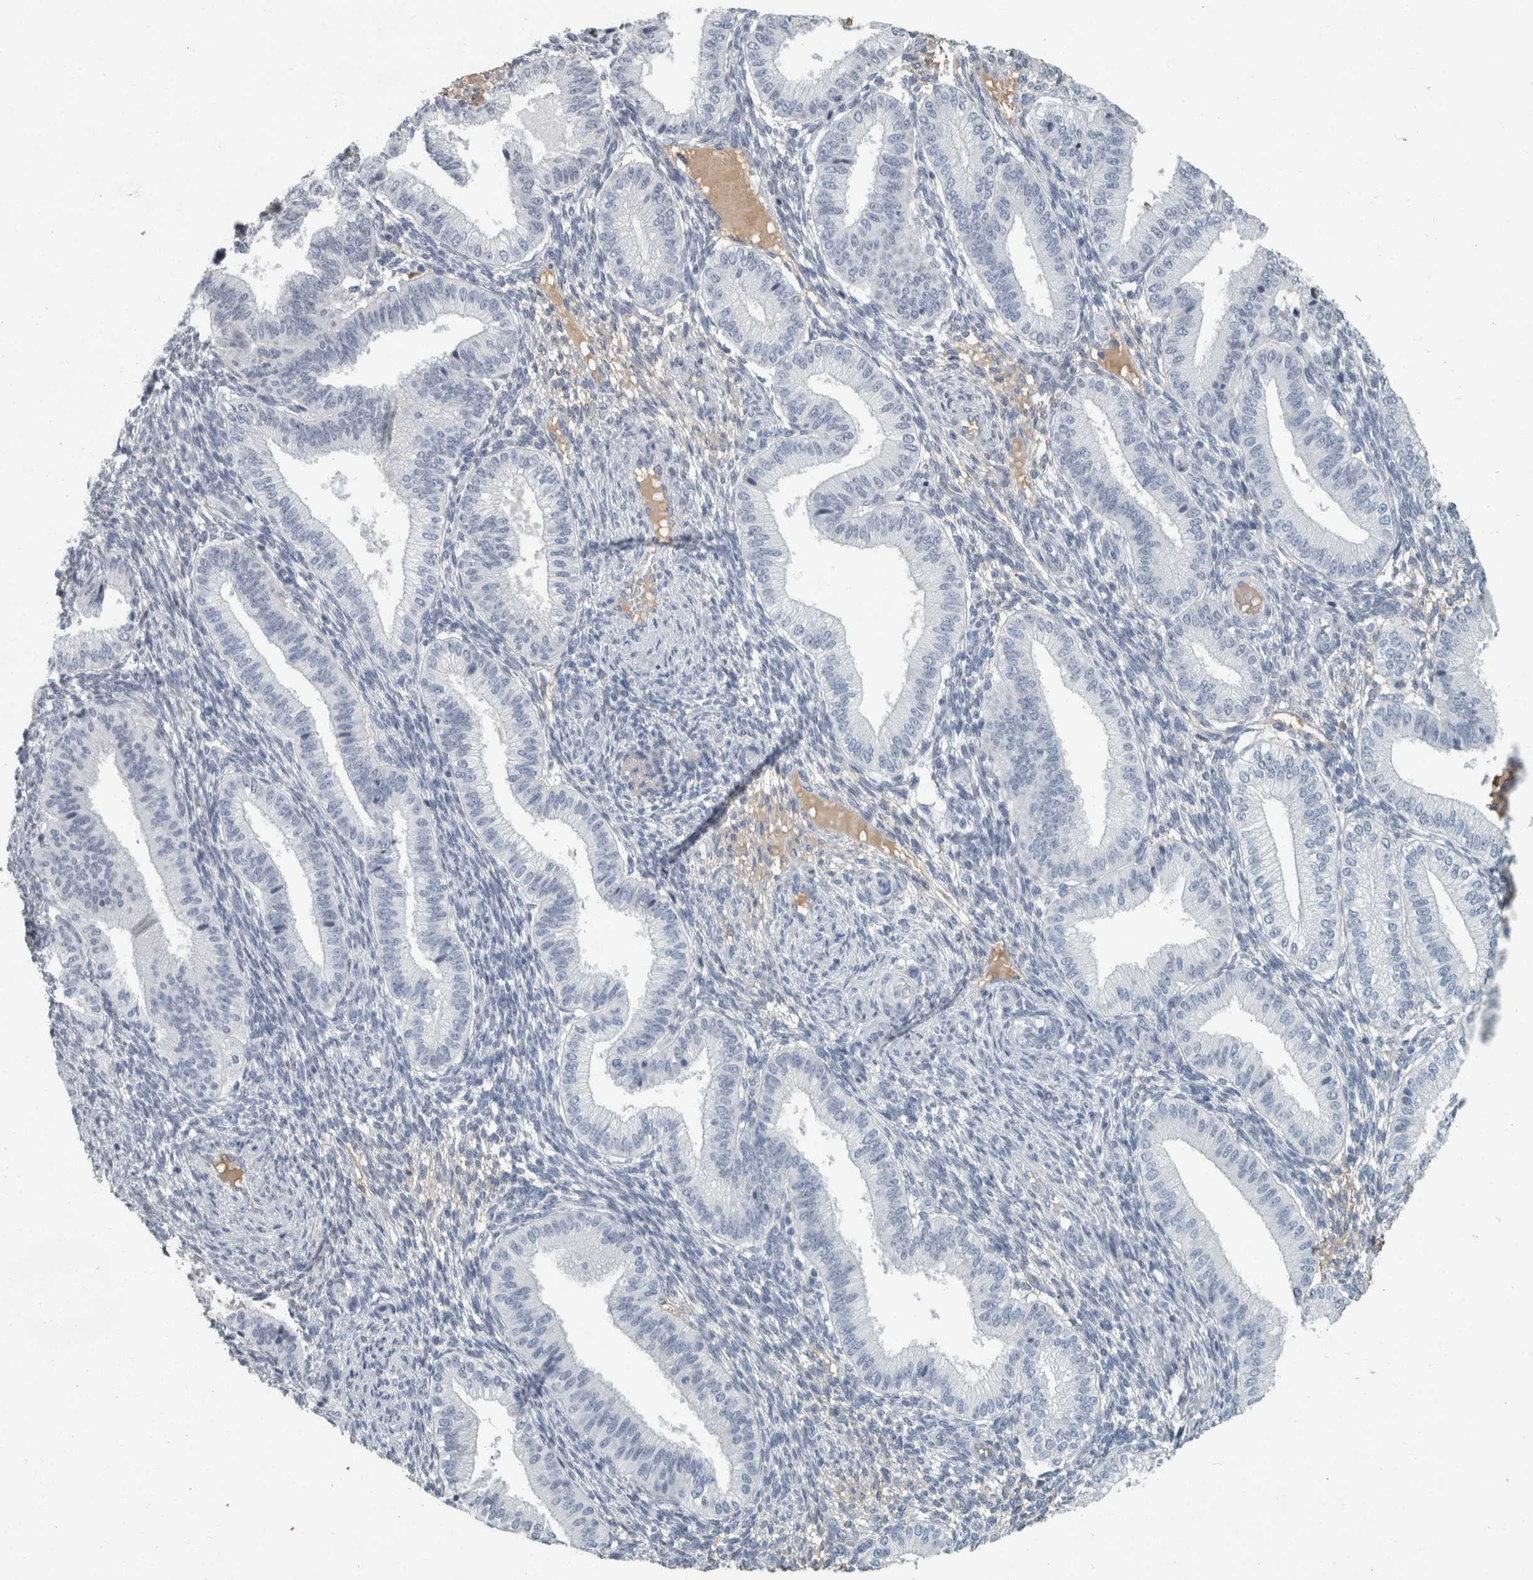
{"staining": {"intensity": "negative", "quantity": "none", "location": "none"}, "tissue": "endometrium", "cell_type": "Cells in endometrial stroma", "image_type": "normal", "snomed": [{"axis": "morphology", "description": "Normal tissue, NOS"}, {"axis": "topography", "description": "Endometrium"}], "caption": "Immunohistochemical staining of unremarkable human endometrium displays no significant staining in cells in endometrial stroma.", "gene": "CHL1", "patient": {"sex": "female", "age": 39}}